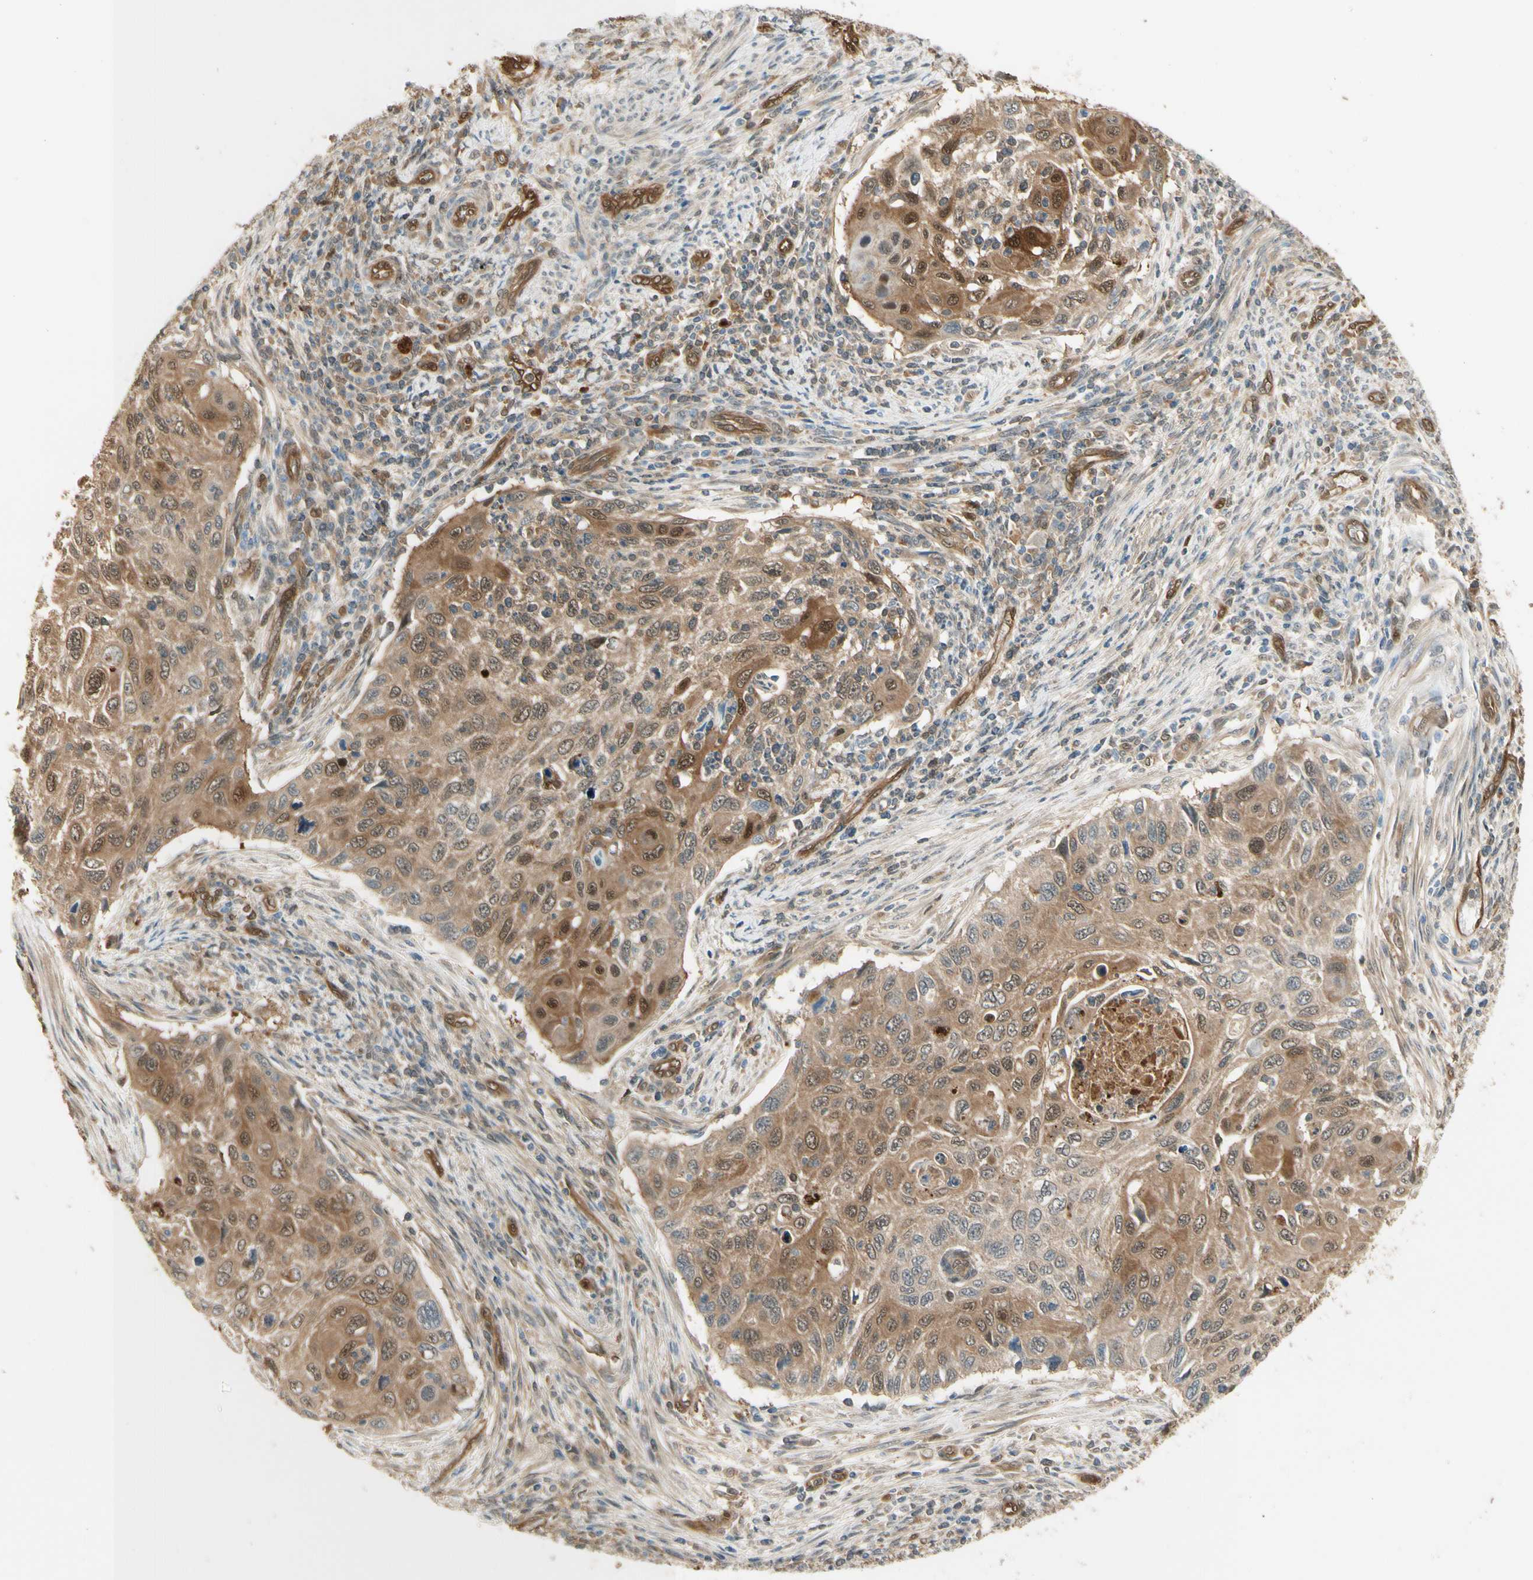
{"staining": {"intensity": "moderate", "quantity": ">75%", "location": "cytoplasmic/membranous,nuclear"}, "tissue": "cervical cancer", "cell_type": "Tumor cells", "image_type": "cancer", "snomed": [{"axis": "morphology", "description": "Squamous cell carcinoma, NOS"}, {"axis": "topography", "description": "Cervix"}], "caption": "A high-resolution micrograph shows IHC staining of cervical squamous cell carcinoma, which exhibits moderate cytoplasmic/membranous and nuclear staining in about >75% of tumor cells.", "gene": "SERPINB6", "patient": {"sex": "female", "age": 70}}